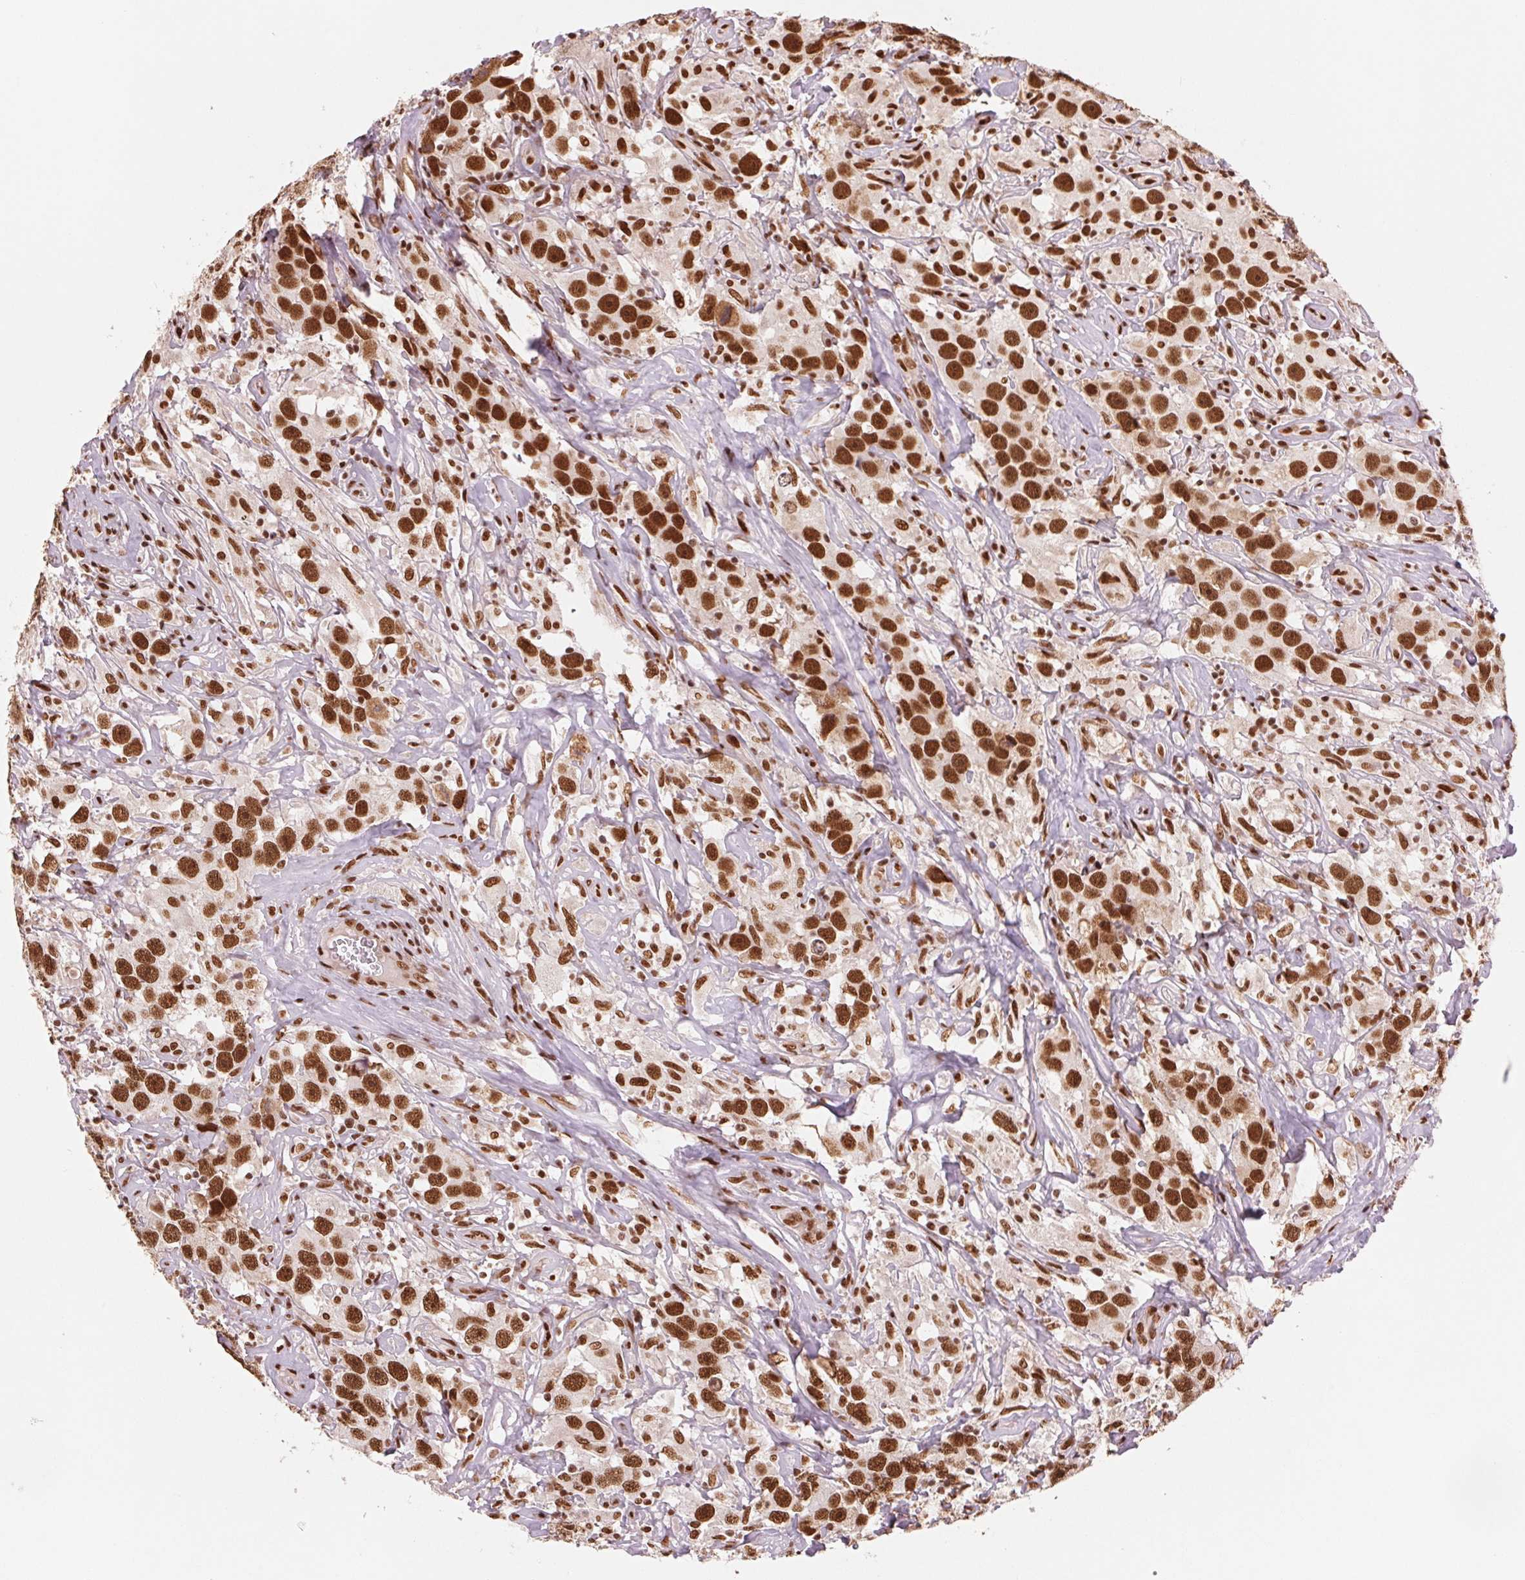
{"staining": {"intensity": "strong", "quantity": ">75%", "location": "nuclear"}, "tissue": "testis cancer", "cell_type": "Tumor cells", "image_type": "cancer", "snomed": [{"axis": "morphology", "description": "Seminoma, NOS"}, {"axis": "topography", "description": "Testis"}], "caption": "Tumor cells reveal high levels of strong nuclear expression in about >75% of cells in human seminoma (testis). The staining is performed using DAB brown chromogen to label protein expression. The nuclei are counter-stained blue using hematoxylin.", "gene": "TTLL9", "patient": {"sex": "male", "age": 49}}